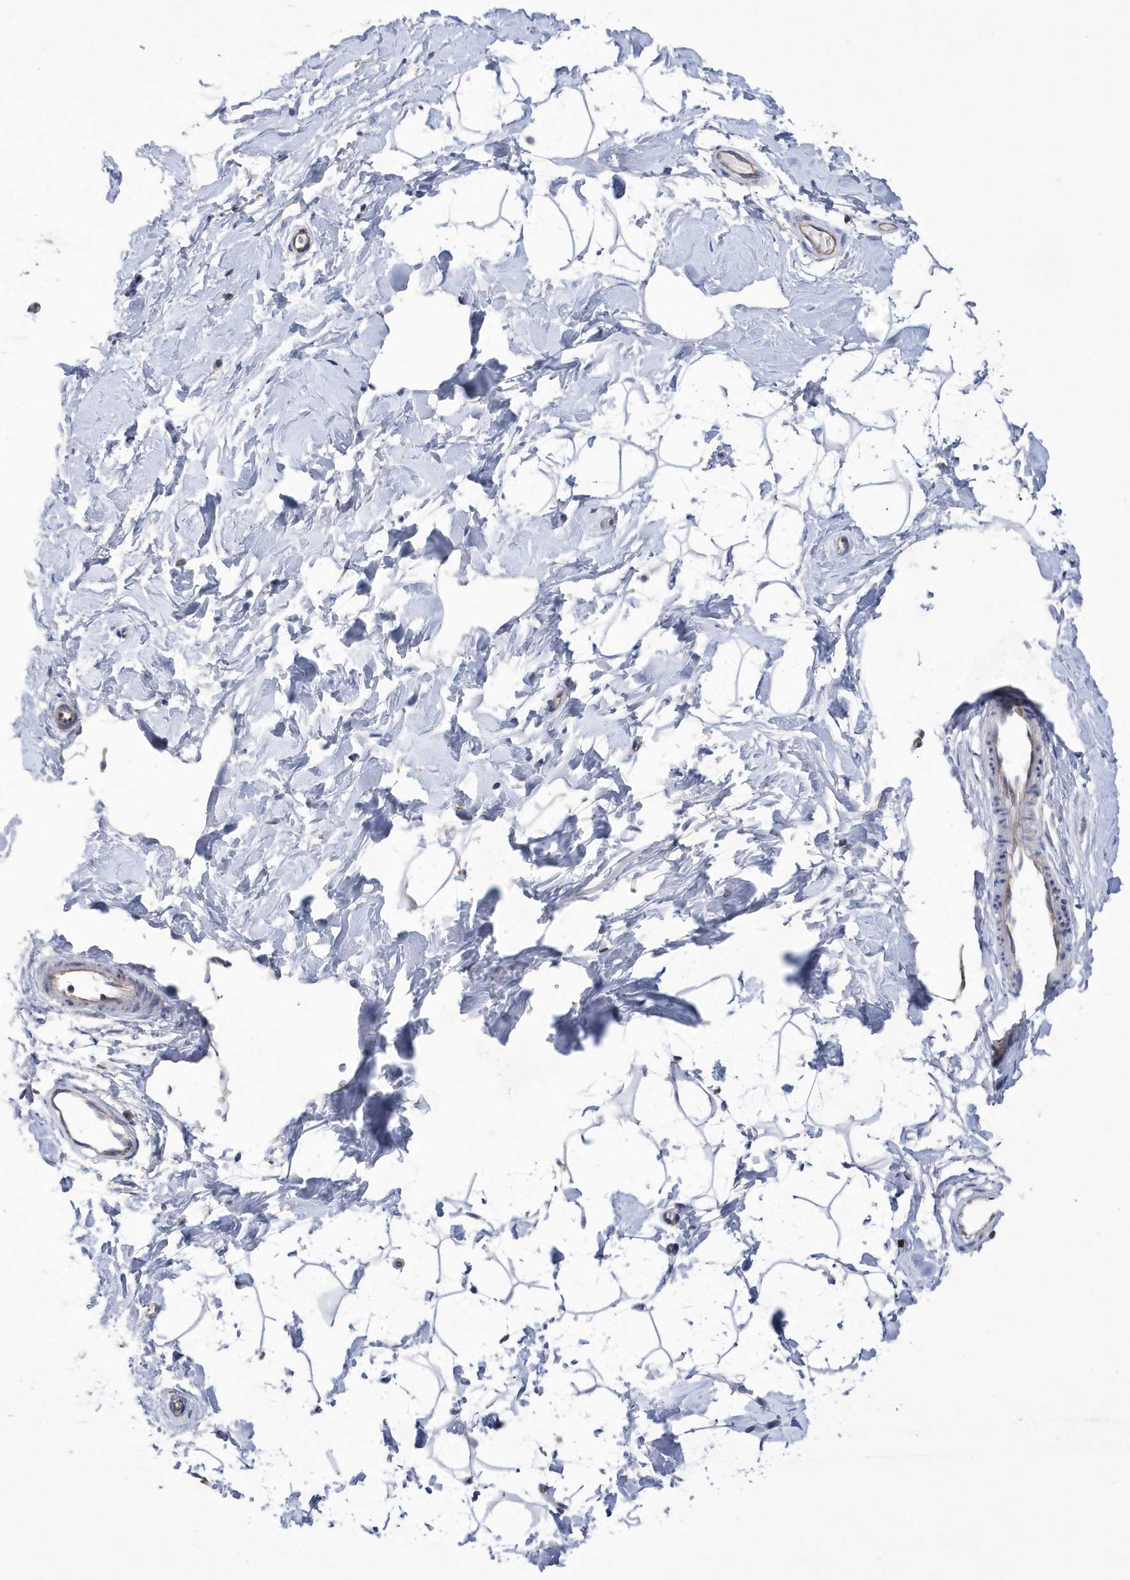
{"staining": {"intensity": "negative", "quantity": "none", "location": "none"}, "tissue": "adipose tissue", "cell_type": "Adipocytes", "image_type": "normal", "snomed": [{"axis": "morphology", "description": "Normal tissue, NOS"}, {"axis": "topography", "description": "Breast"}], "caption": "DAB immunohistochemical staining of benign human adipose tissue reveals no significant staining in adipocytes.", "gene": "MED31", "patient": {"sex": "female", "age": 23}}